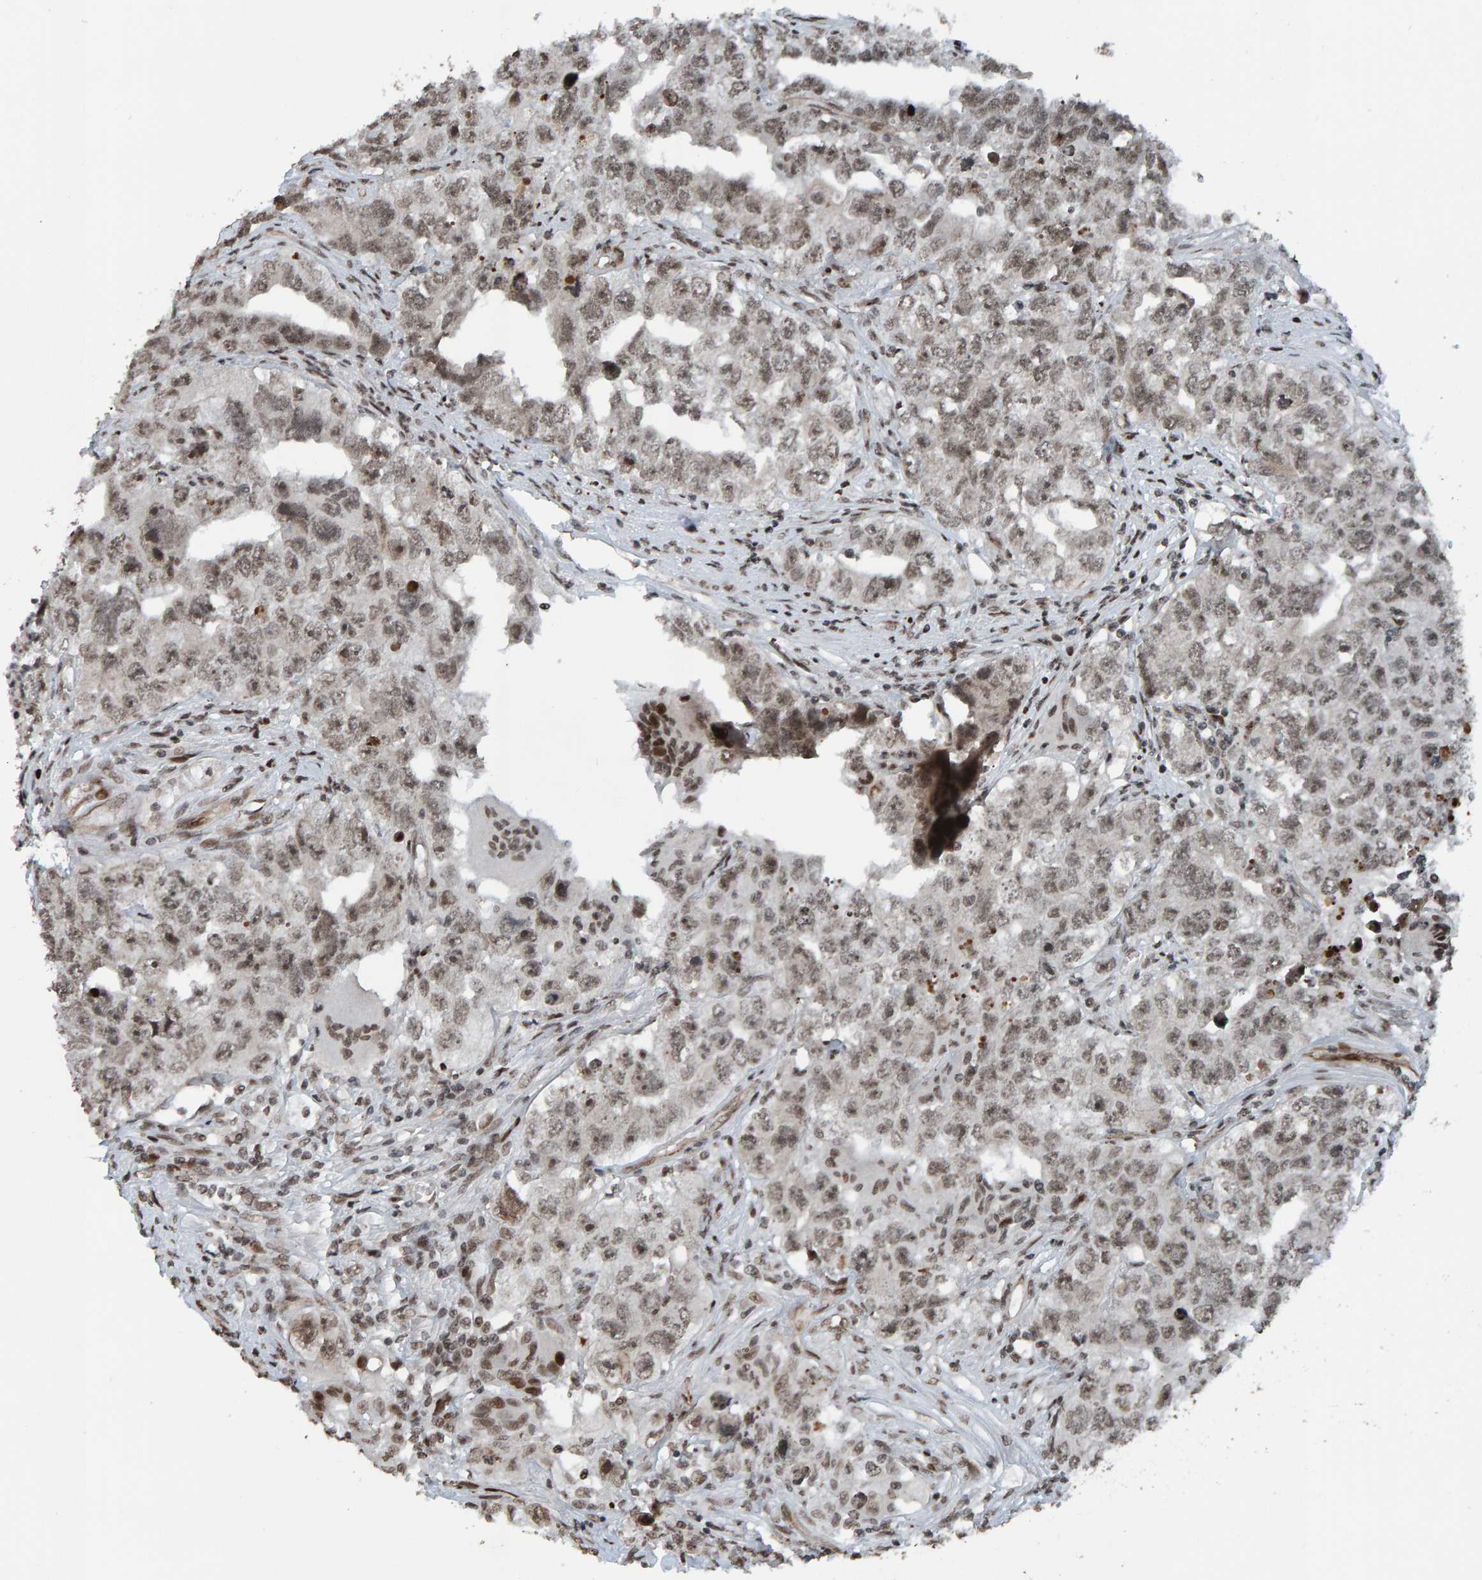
{"staining": {"intensity": "weak", "quantity": ">75%", "location": "nuclear"}, "tissue": "testis cancer", "cell_type": "Tumor cells", "image_type": "cancer", "snomed": [{"axis": "morphology", "description": "Seminoma, NOS"}, {"axis": "morphology", "description": "Carcinoma, Embryonal, NOS"}, {"axis": "topography", "description": "Testis"}], "caption": "High-power microscopy captured an immunohistochemistry micrograph of seminoma (testis), revealing weak nuclear positivity in about >75% of tumor cells.", "gene": "ZNF366", "patient": {"sex": "male", "age": 43}}